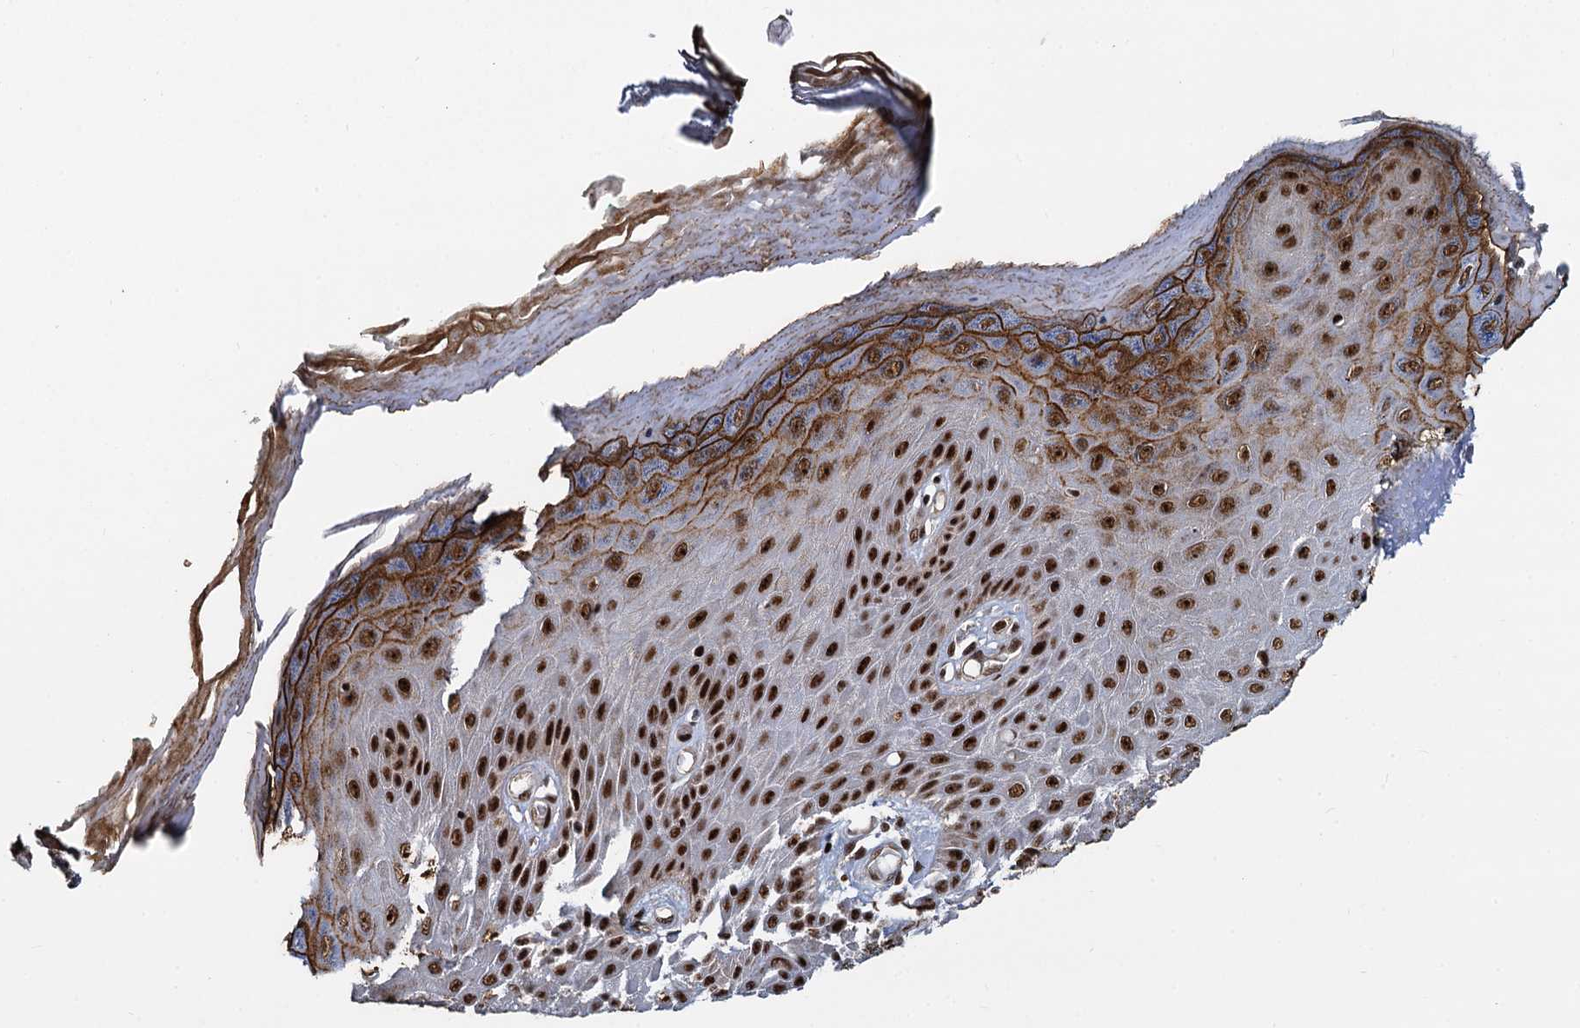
{"staining": {"intensity": "strong", "quantity": ">75%", "location": "cytoplasmic/membranous,nuclear"}, "tissue": "skin", "cell_type": "Epidermal cells", "image_type": "normal", "snomed": [{"axis": "morphology", "description": "Normal tissue, NOS"}, {"axis": "topography", "description": "Anal"}], "caption": "Immunohistochemical staining of benign skin shows high levels of strong cytoplasmic/membranous,nuclear positivity in approximately >75% of epidermal cells.", "gene": "ANKRD49", "patient": {"sex": "male", "age": 78}}